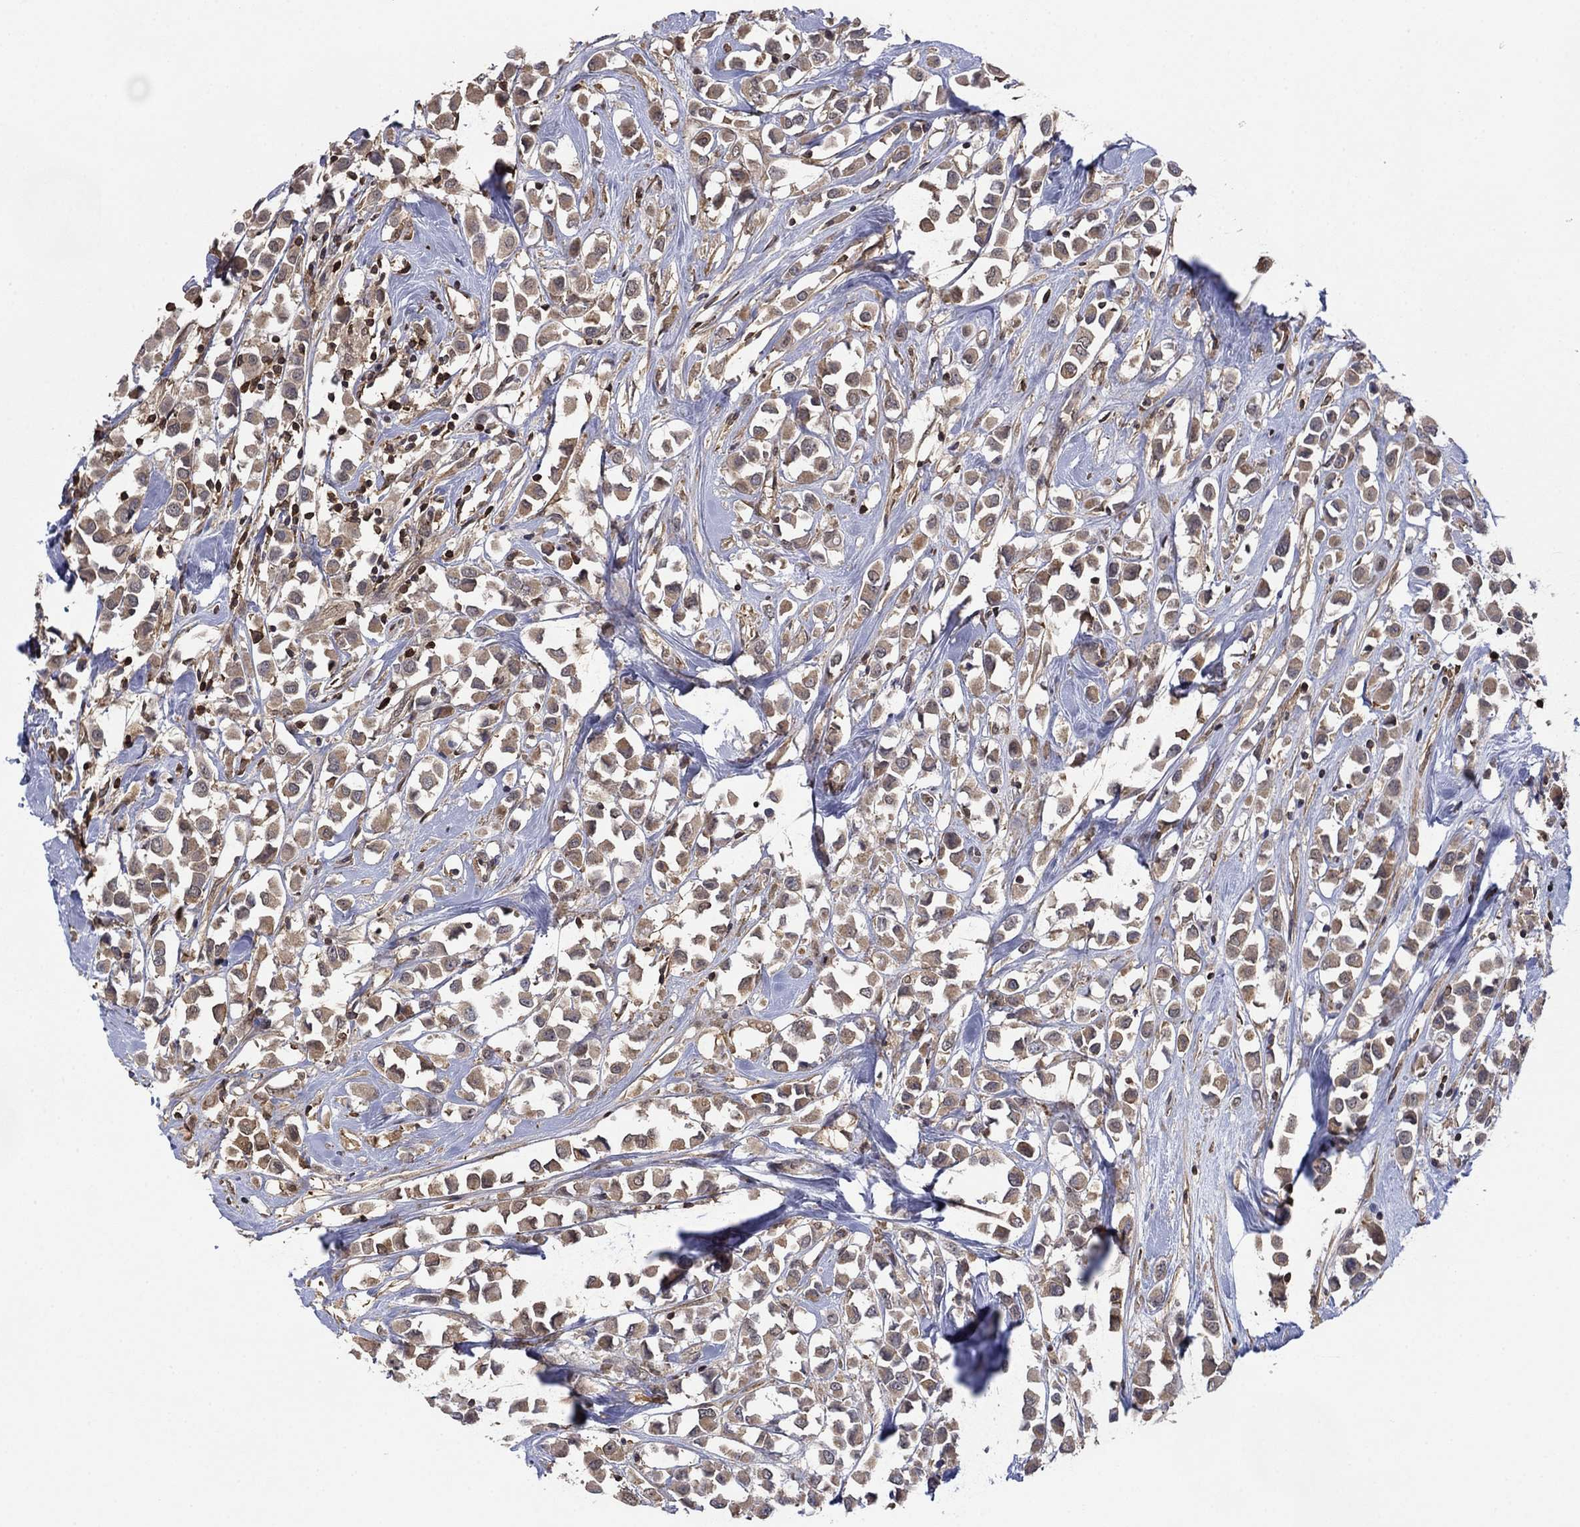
{"staining": {"intensity": "weak", "quantity": ">75%", "location": "cytoplasmic/membranous"}, "tissue": "breast cancer", "cell_type": "Tumor cells", "image_type": "cancer", "snomed": [{"axis": "morphology", "description": "Duct carcinoma"}, {"axis": "topography", "description": "Breast"}], "caption": "Immunohistochemistry (IHC) of invasive ductal carcinoma (breast) exhibits low levels of weak cytoplasmic/membranous staining in about >75% of tumor cells. The protein is stained brown, and the nuclei are stained in blue (DAB (3,3'-diaminobenzidine) IHC with brightfield microscopy, high magnification).", "gene": "RNF114", "patient": {"sex": "female", "age": 61}}